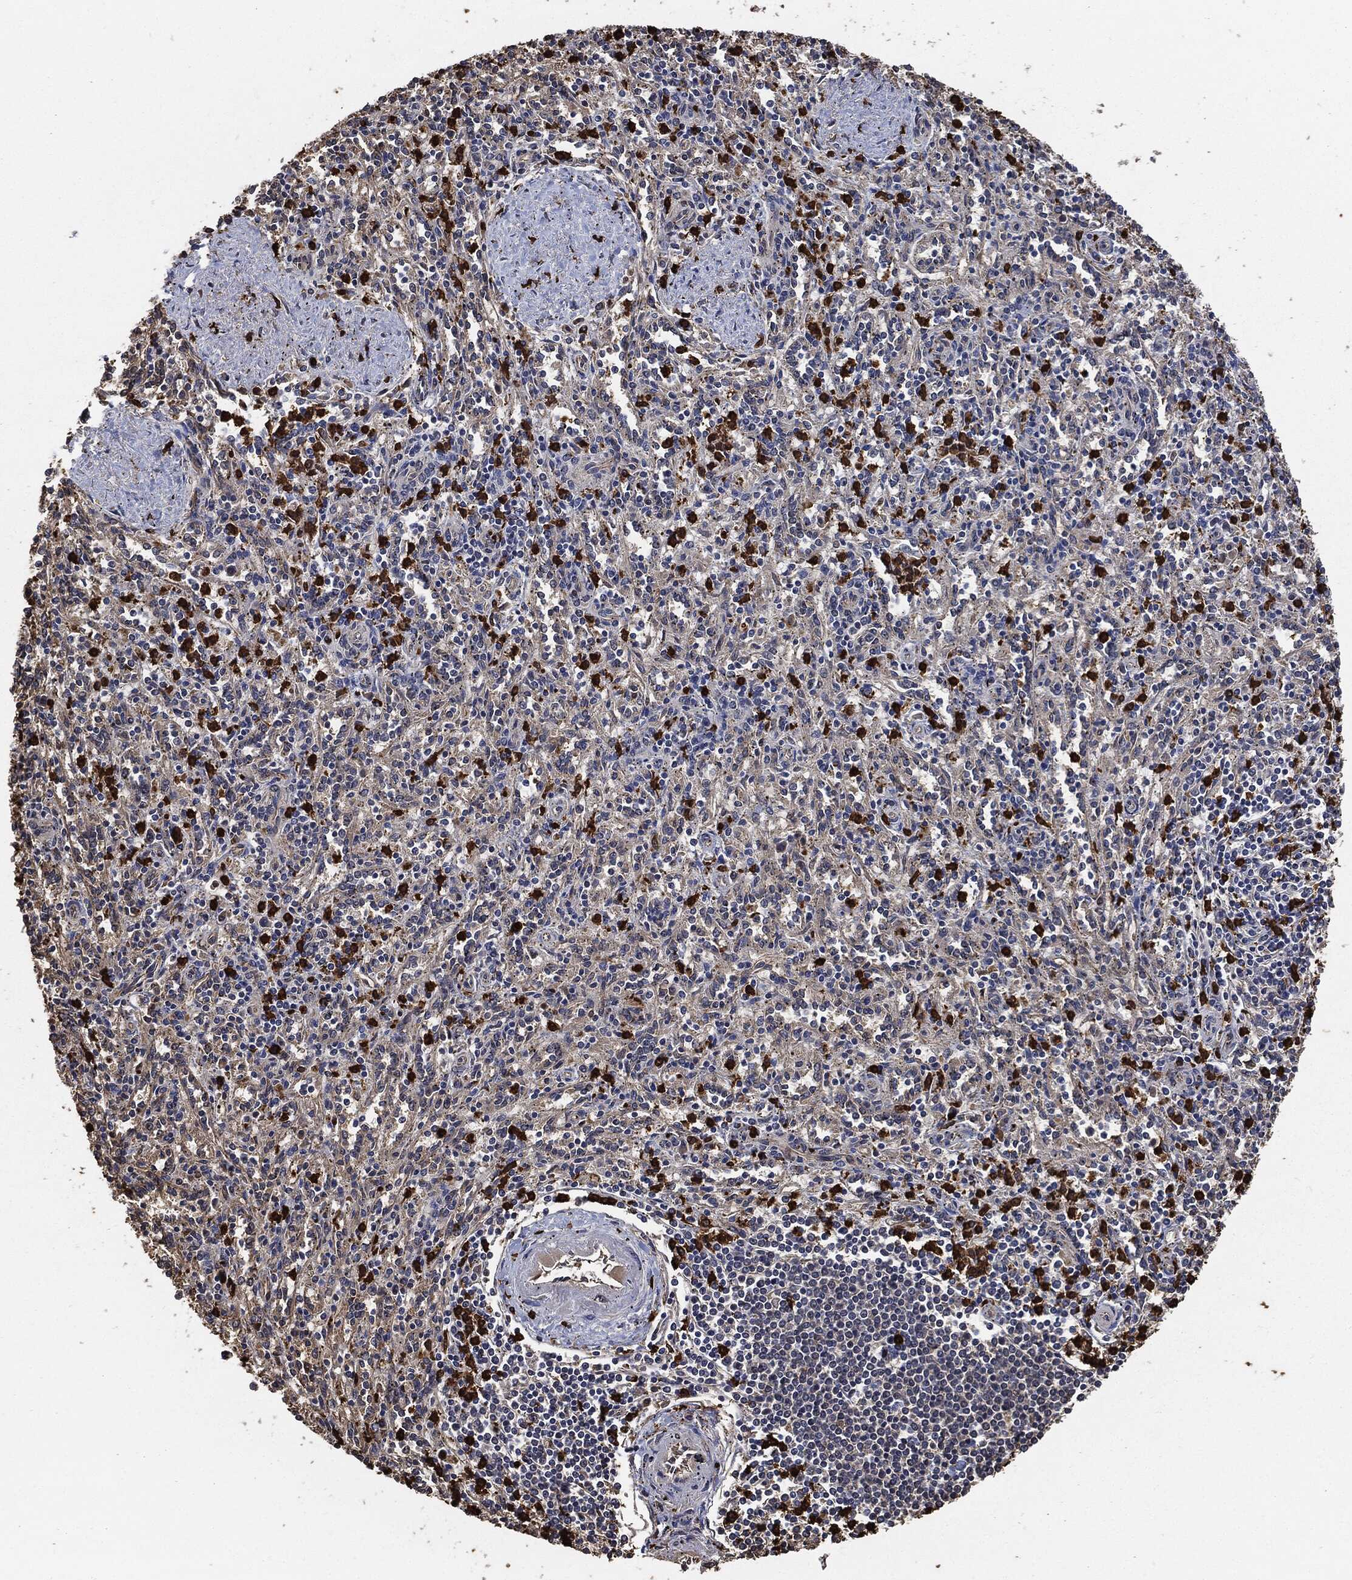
{"staining": {"intensity": "strong", "quantity": "25%-75%", "location": "cytoplasmic/membranous"}, "tissue": "spleen", "cell_type": "Cells in red pulp", "image_type": "normal", "snomed": [{"axis": "morphology", "description": "Normal tissue, NOS"}, {"axis": "topography", "description": "Spleen"}], "caption": "Cells in red pulp demonstrate strong cytoplasmic/membranous staining in approximately 25%-75% of cells in normal spleen.", "gene": "S100A9", "patient": {"sex": "male", "age": 69}}